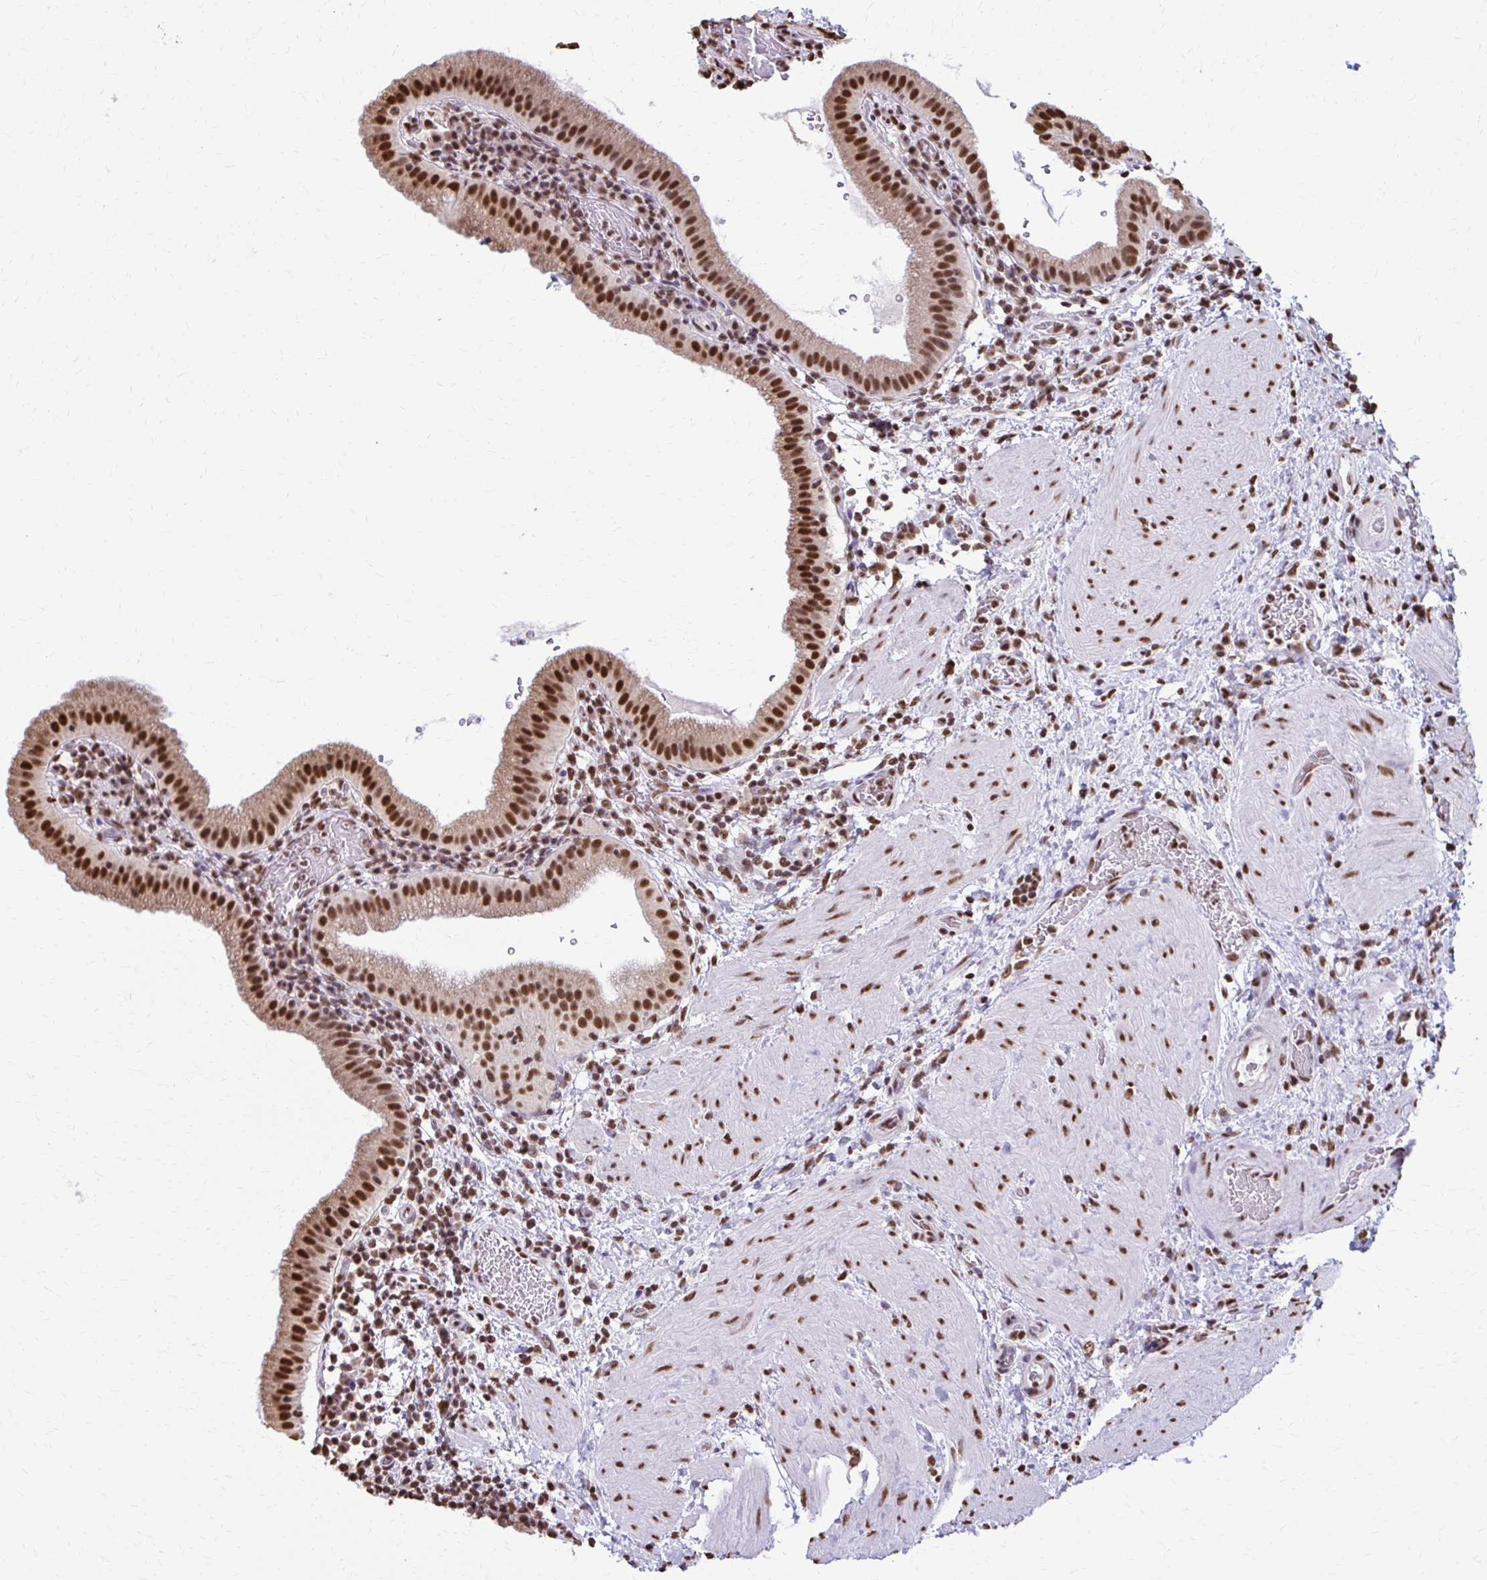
{"staining": {"intensity": "moderate", "quantity": ">75%", "location": "nuclear"}, "tissue": "gallbladder", "cell_type": "Glandular cells", "image_type": "normal", "snomed": [{"axis": "morphology", "description": "Normal tissue, NOS"}, {"axis": "topography", "description": "Gallbladder"}], "caption": "A brown stain highlights moderate nuclear positivity of a protein in glandular cells of normal gallbladder. The staining was performed using DAB, with brown indicating positive protein expression. Nuclei are stained blue with hematoxylin.", "gene": "SNRPA", "patient": {"sex": "male", "age": 26}}